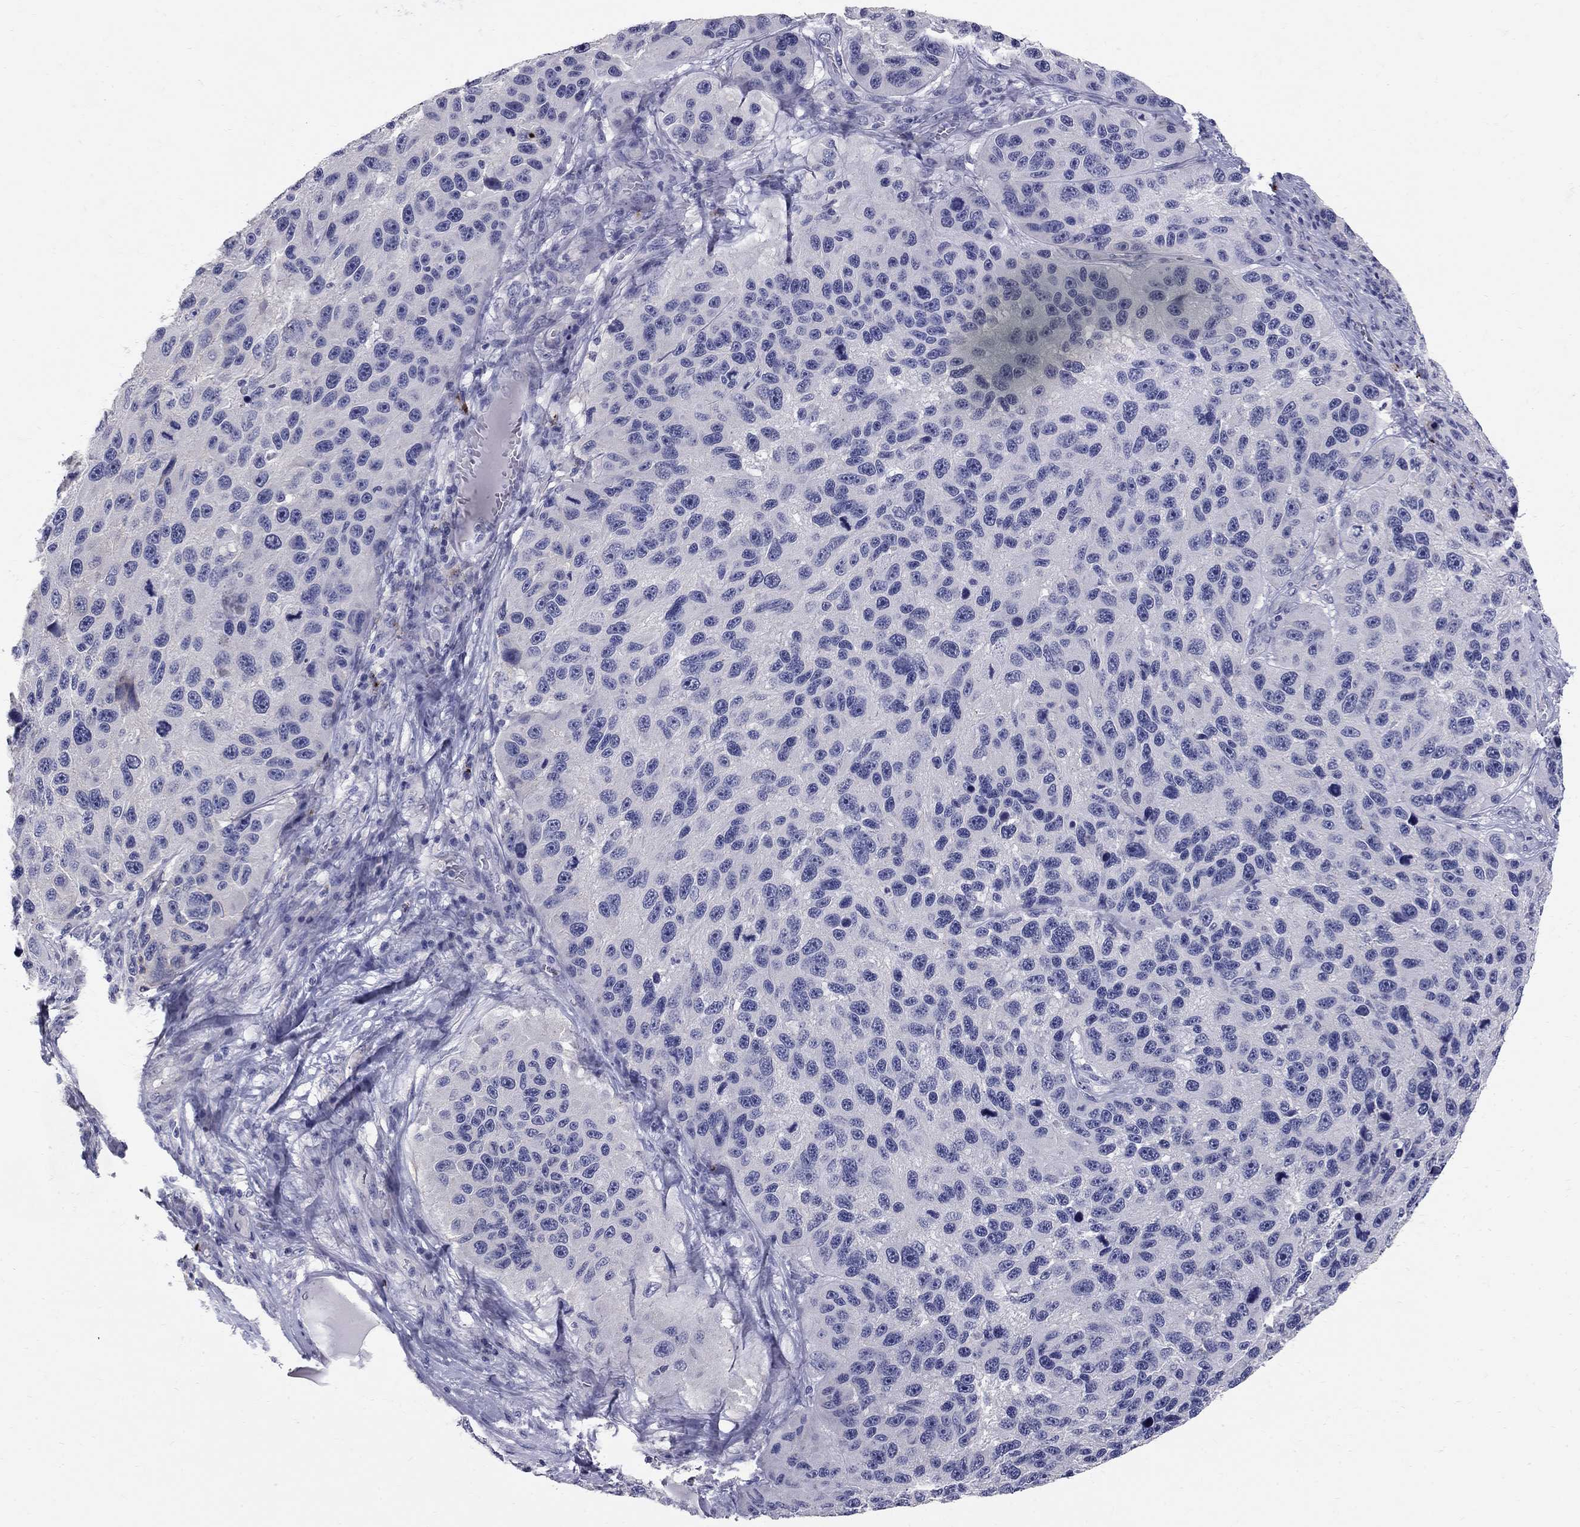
{"staining": {"intensity": "negative", "quantity": "none", "location": "none"}, "tissue": "melanoma", "cell_type": "Tumor cells", "image_type": "cancer", "snomed": [{"axis": "morphology", "description": "Malignant melanoma, NOS"}, {"axis": "topography", "description": "Skin"}], "caption": "Tumor cells show no significant expression in melanoma.", "gene": "TP53TG5", "patient": {"sex": "male", "age": 53}}